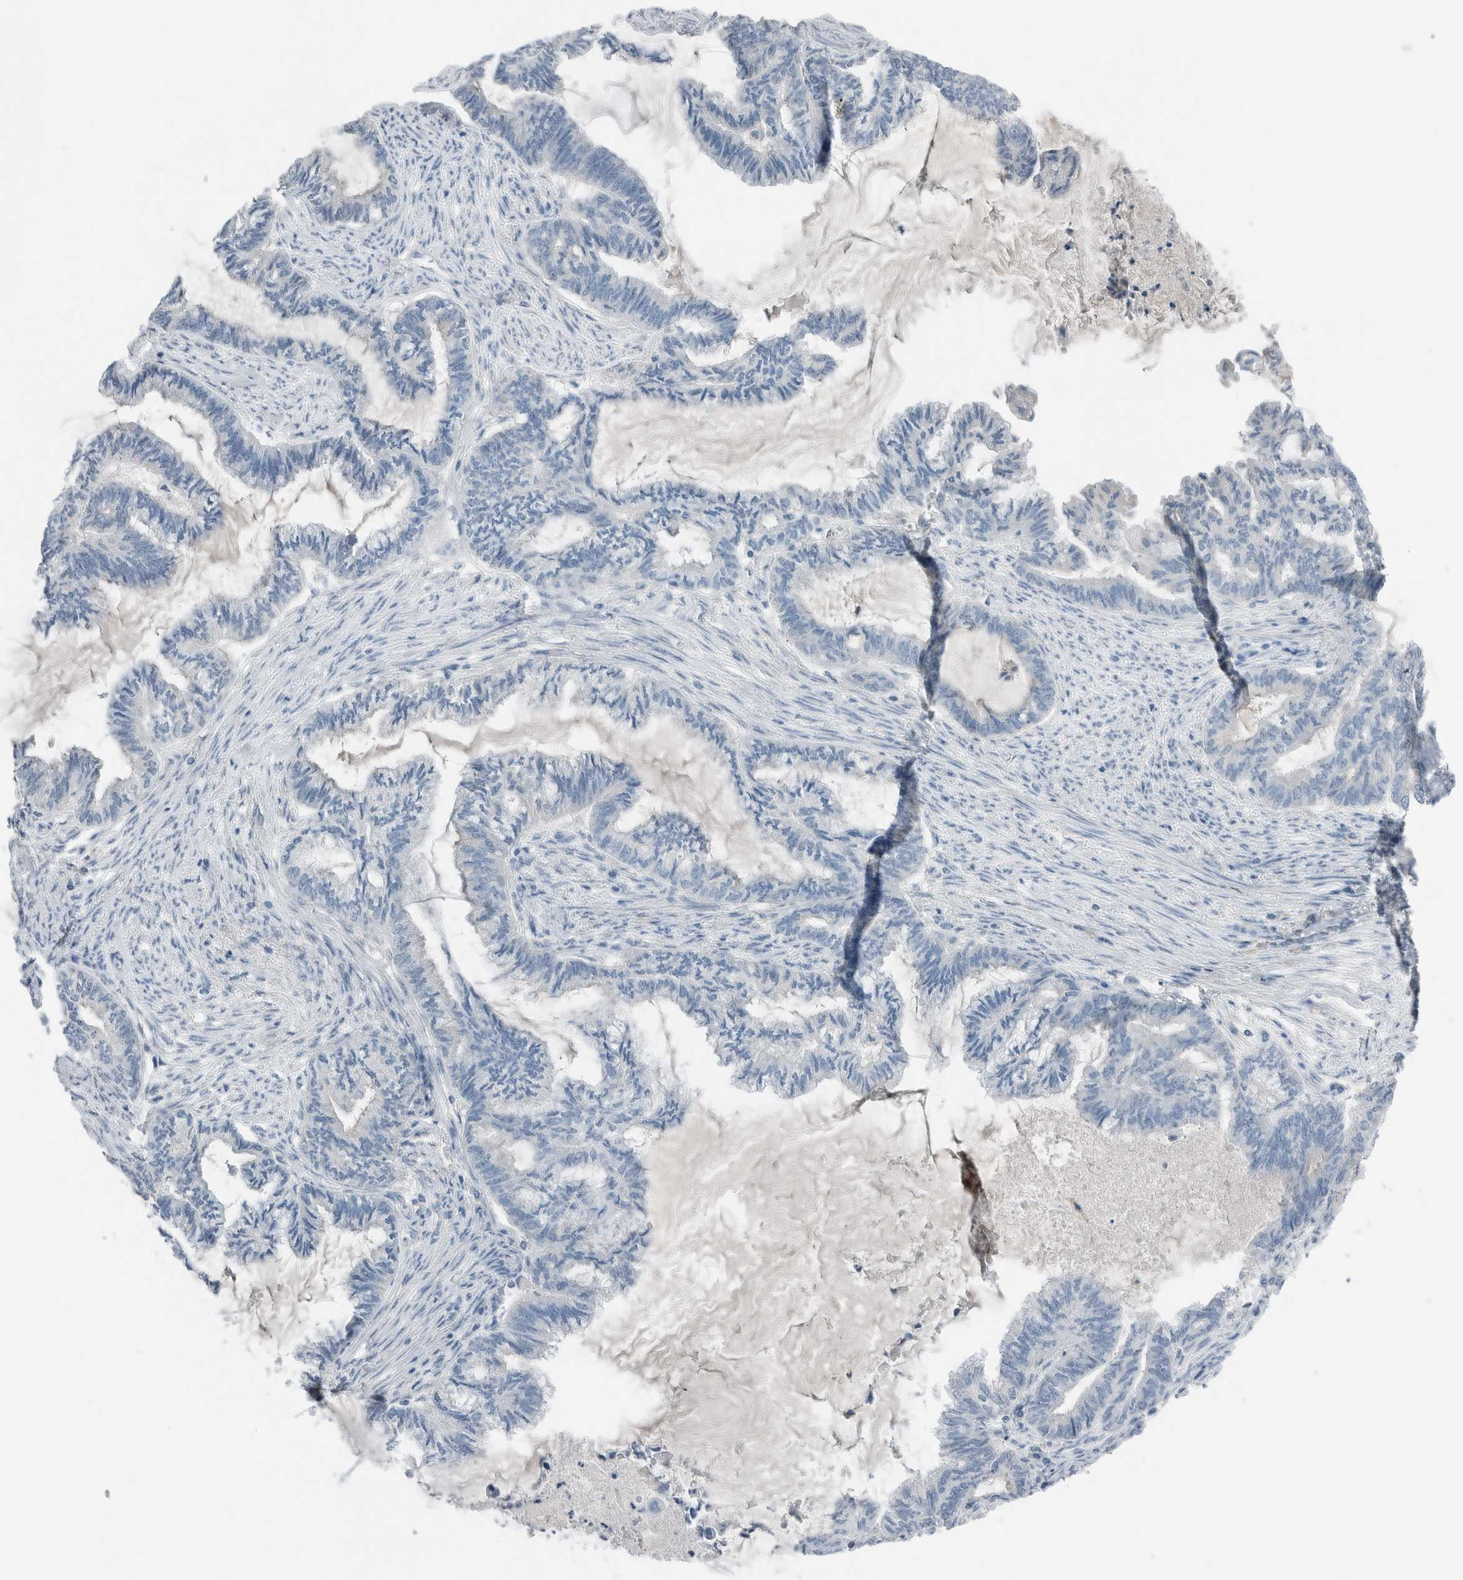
{"staining": {"intensity": "negative", "quantity": "none", "location": "none"}, "tissue": "endometrial cancer", "cell_type": "Tumor cells", "image_type": "cancer", "snomed": [{"axis": "morphology", "description": "Adenocarcinoma, NOS"}, {"axis": "topography", "description": "Endometrium"}], "caption": "There is no significant positivity in tumor cells of endometrial cancer. (IHC, brightfield microscopy, high magnification).", "gene": "DUOX1", "patient": {"sex": "female", "age": 86}}